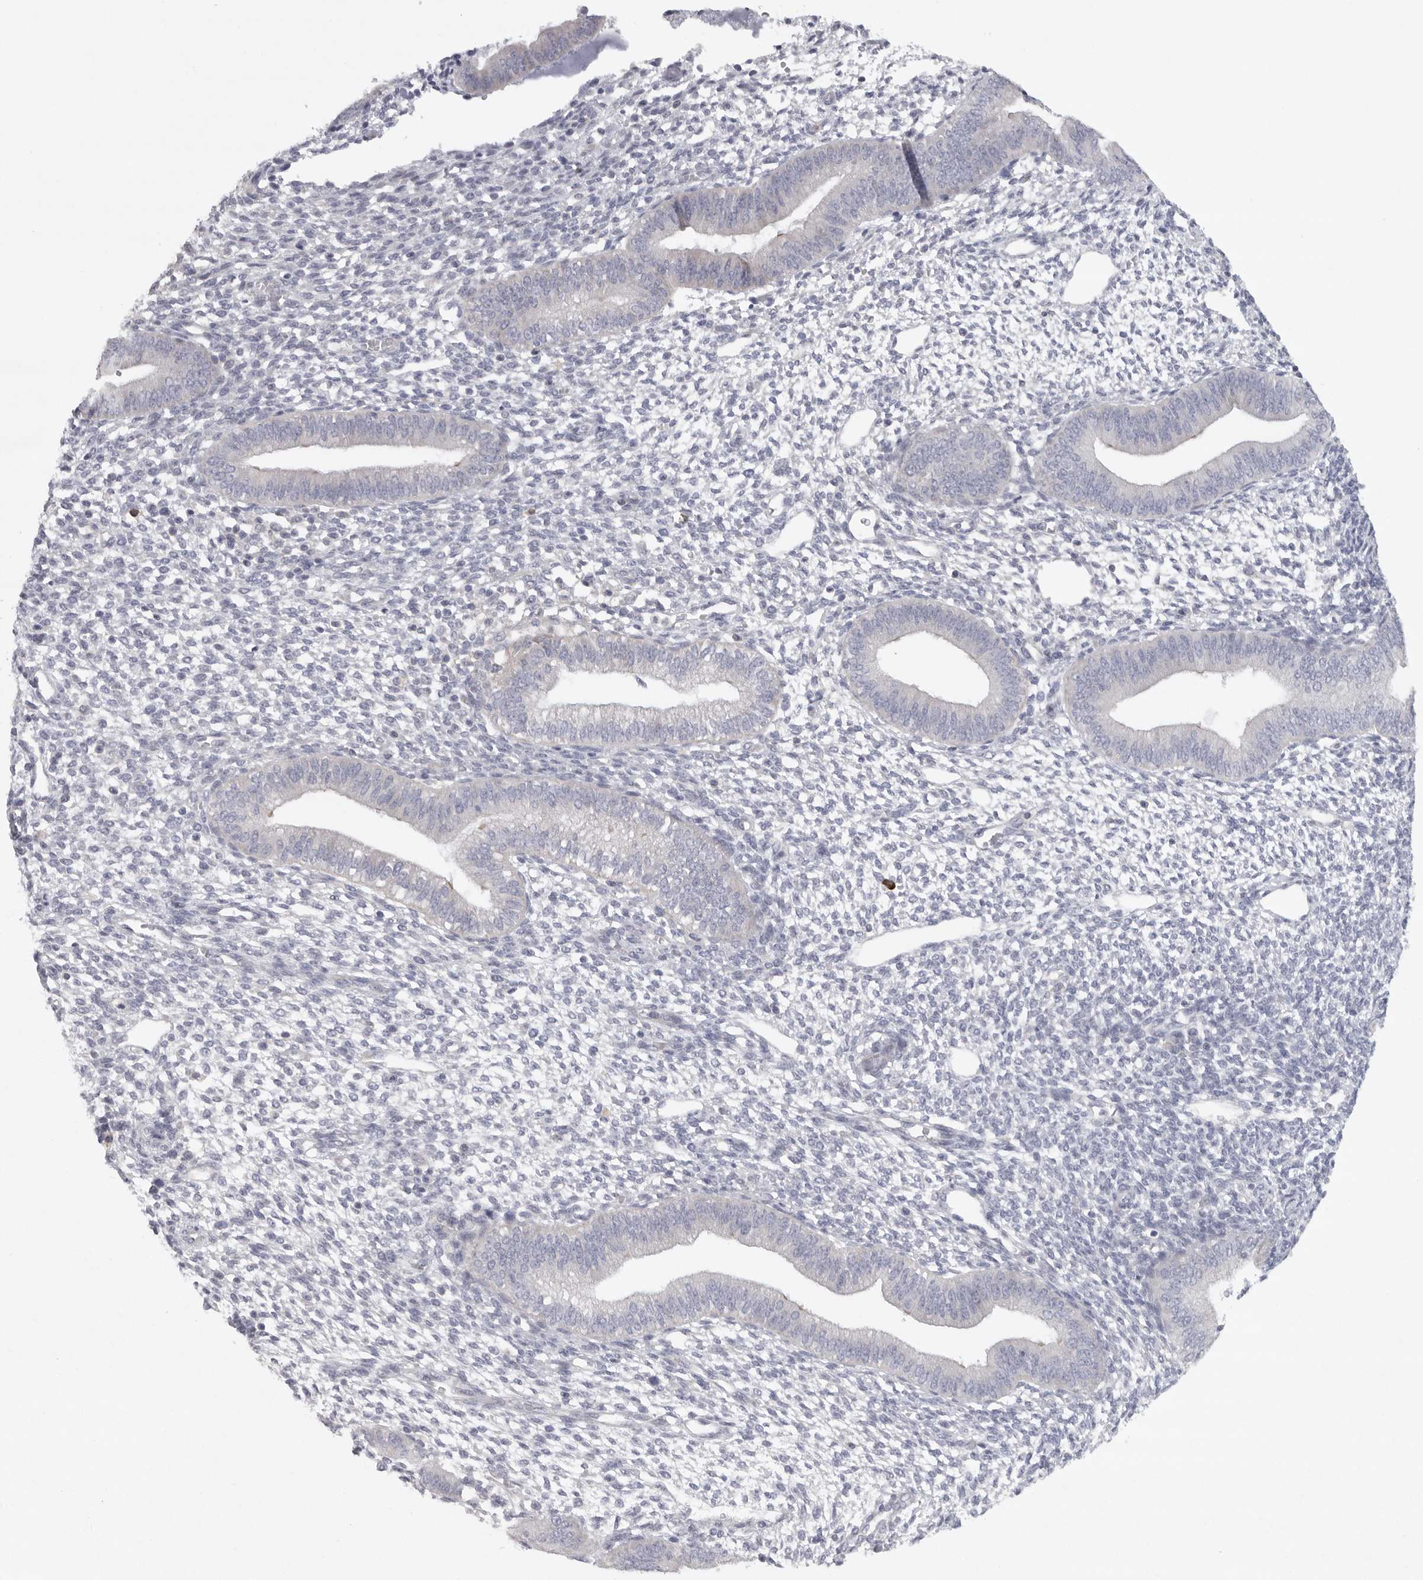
{"staining": {"intensity": "negative", "quantity": "none", "location": "none"}, "tissue": "endometrium", "cell_type": "Cells in endometrial stroma", "image_type": "normal", "snomed": [{"axis": "morphology", "description": "Normal tissue, NOS"}, {"axis": "topography", "description": "Endometrium"}], "caption": "Human endometrium stained for a protein using immunohistochemistry exhibits no expression in cells in endometrial stroma.", "gene": "TMEM69", "patient": {"sex": "female", "age": 46}}